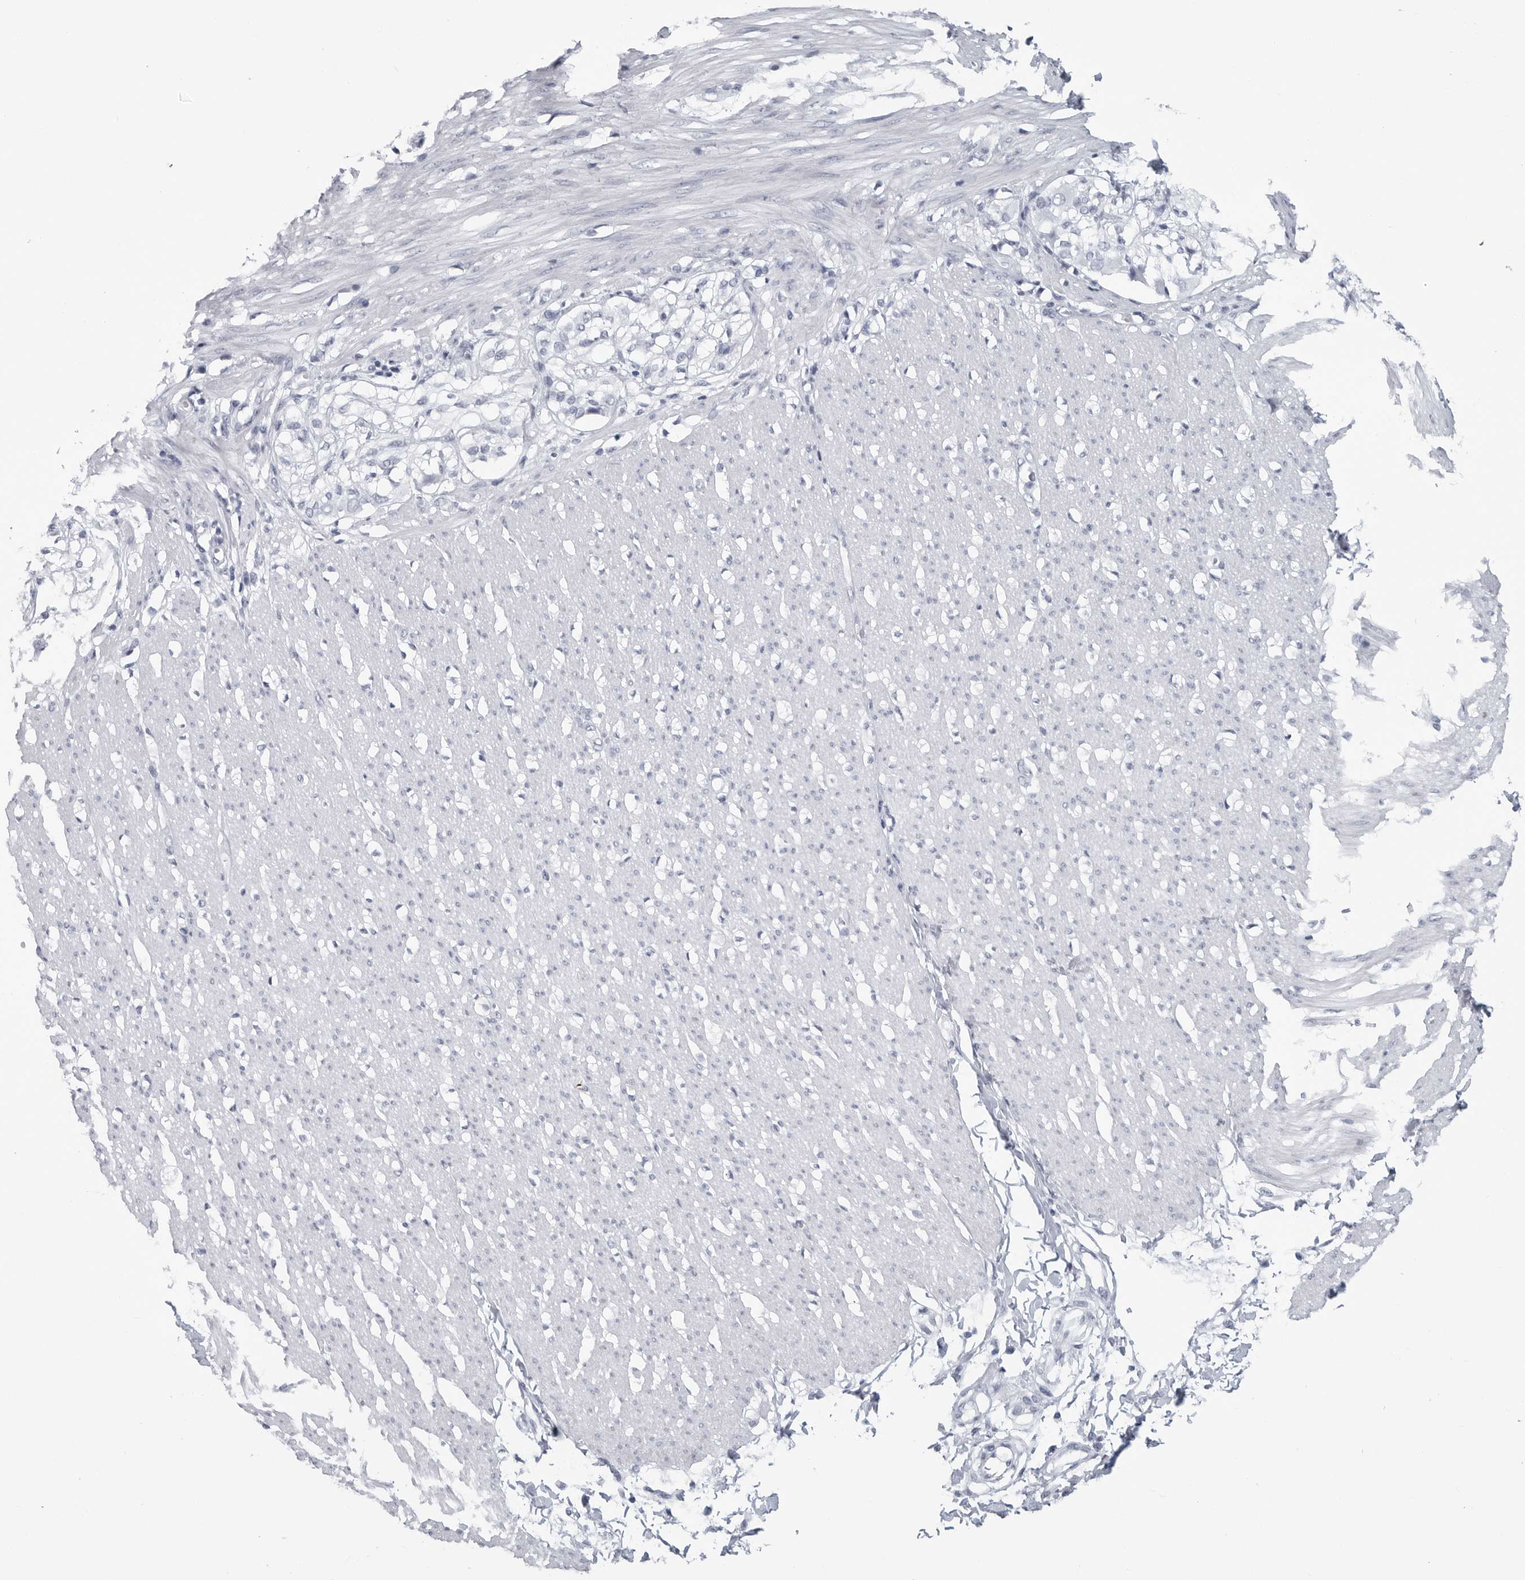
{"staining": {"intensity": "negative", "quantity": "none", "location": "none"}, "tissue": "smooth muscle", "cell_type": "Smooth muscle cells", "image_type": "normal", "snomed": [{"axis": "morphology", "description": "Normal tissue, NOS"}, {"axis": "morphology", "description": "Adenocarcinoma, NOS"}, {"axis": "topography", "description": "Colon"}, {"axis": "topography", "description": "Peripheral nerve tissue"}], "caption": "Immunohistochemistry of normal human smooth muscle reveals no expression in smooth muscle cells.", "gene": "CSH1", "patient": {"sex": "male", "age": 14}}